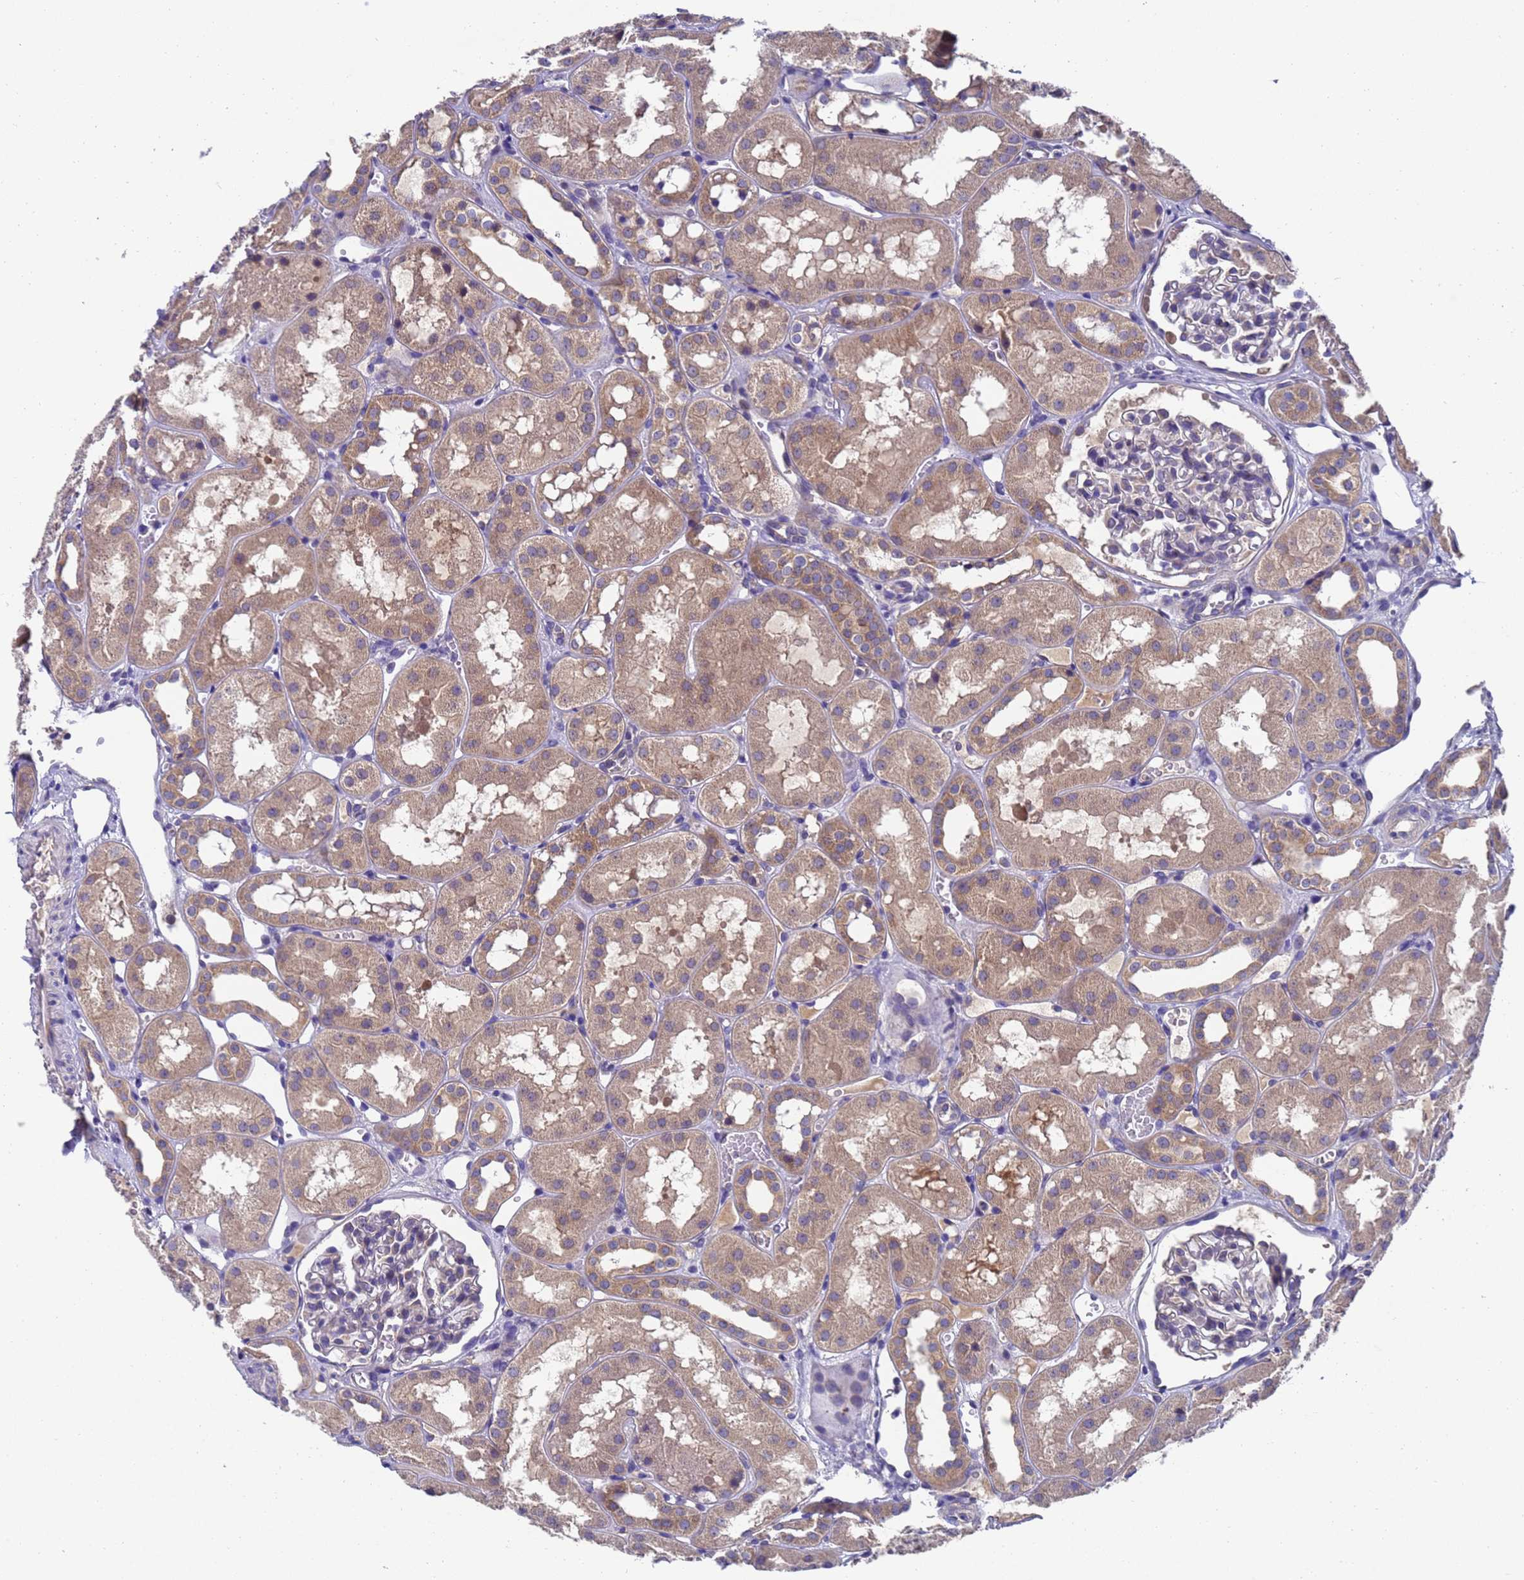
{"staining": {"intensity": "negative", "quantity": "none", "location": "none"}, "tissue": "kidney", "cell_type": "Cells in glomeruli", "image_type": "normal", "snomed": [{"axis": "morphology", "description": "Normal tissue, NOS"}, {"axis": "topography", "description": "Kidney"}], "caption": "This is an immunohistochemistry micrograph of benign human kidney. There is no positivity in cells in glomeruli.", "gene": "DCAF12L1", "patient": {"sex": "male", "age": 16}}